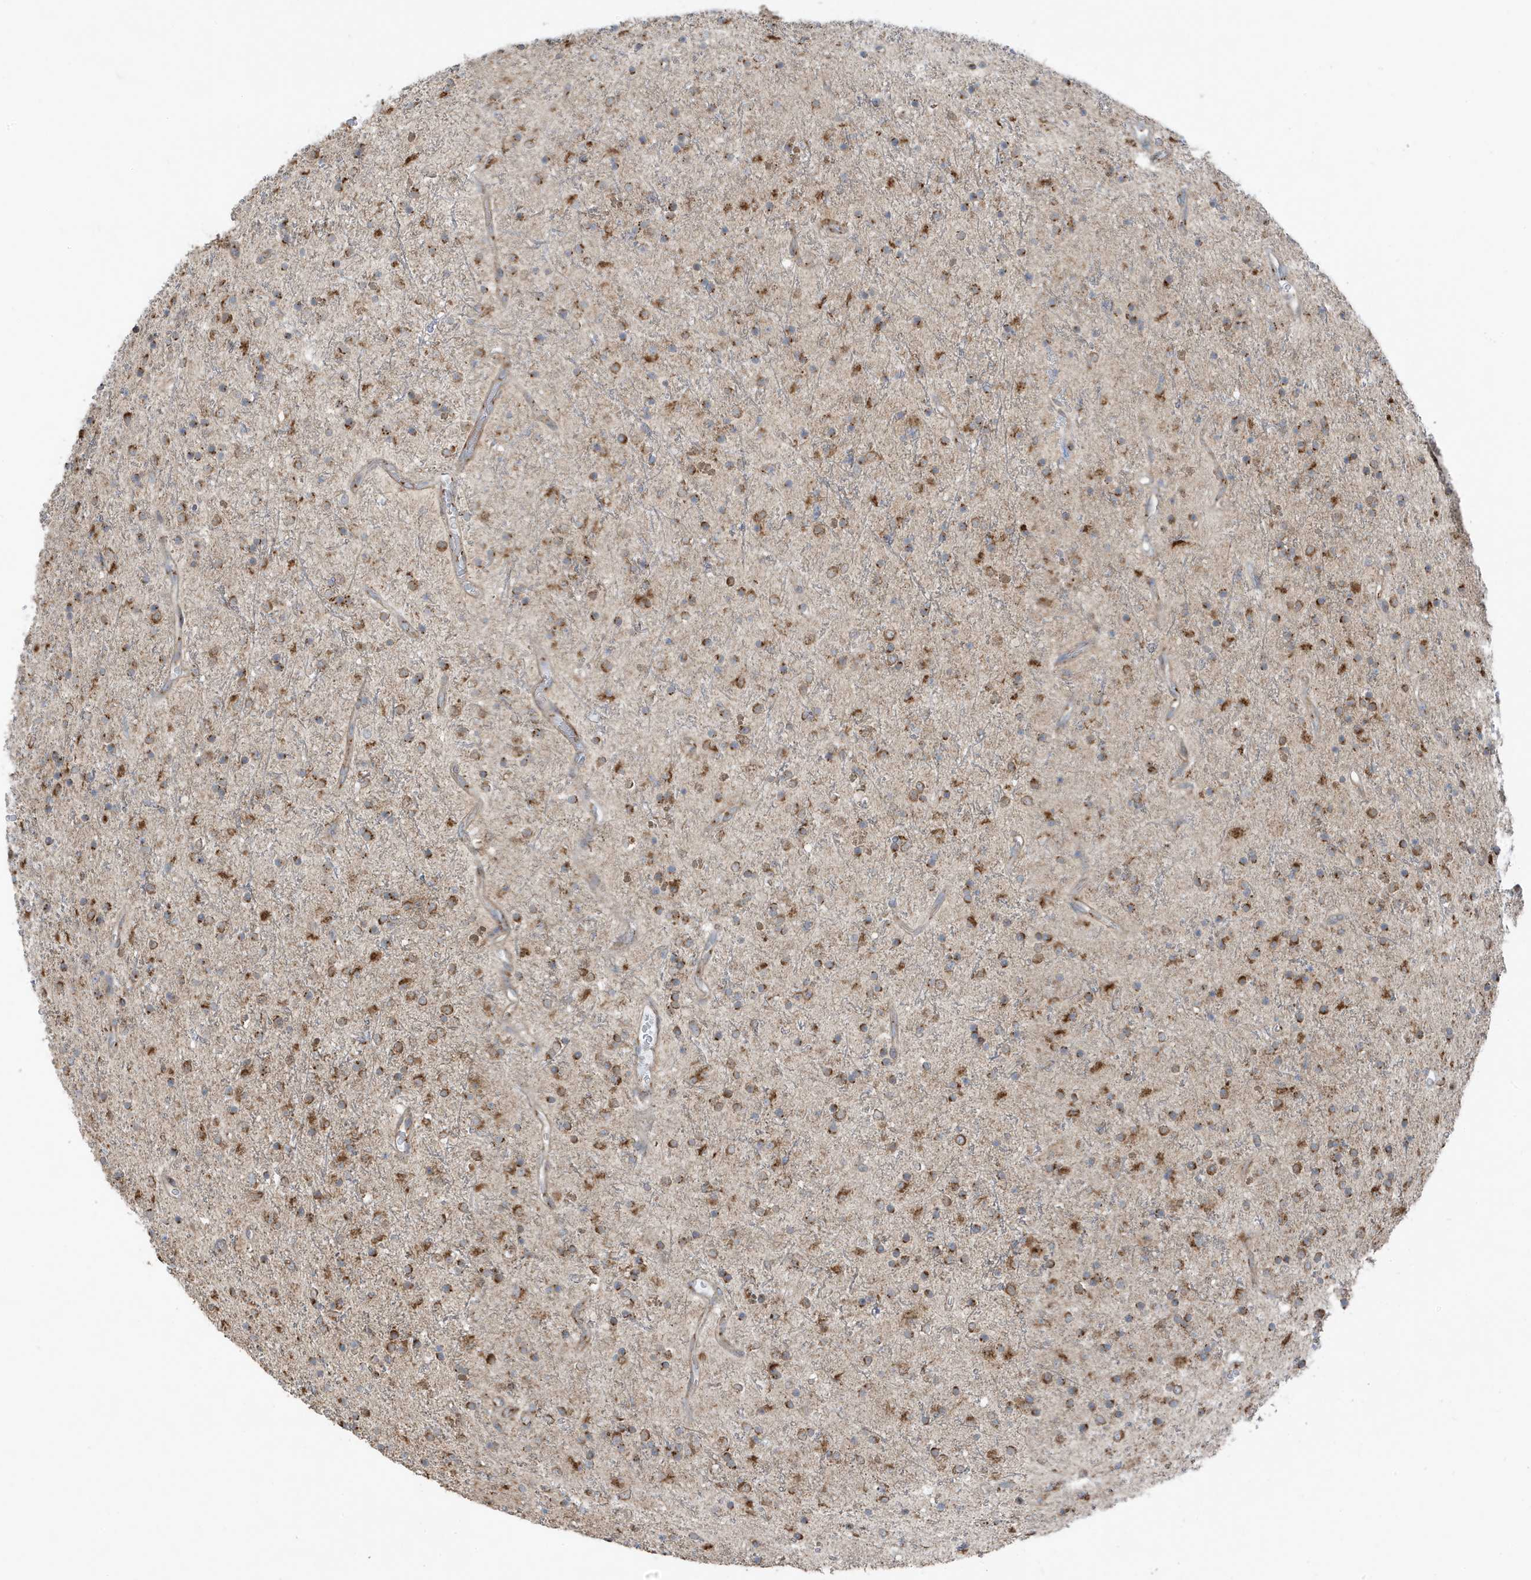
{"staining": {"intensity": "moderate", "quantity": ">75%", "location": "cytoplasmic/membranous"}, "tissue": "glioma", "cell_type": "Tumor cells", "image_type": "cancer", "snomed": [{"axis": "morphology", "description": "Glioma, malignant, High grade"}, {"axis": "topography", "description": "Brain"}], "caption": "Immunohistochemistry (DAB (3,3'-diaminobenzidine)) staining of glioma reveals moderate cytoplasmic/membranous protein staining in about >75% of tumor cells.", "gene": "GOLGA4", "patient": {"sex": "male", "age": 34}}